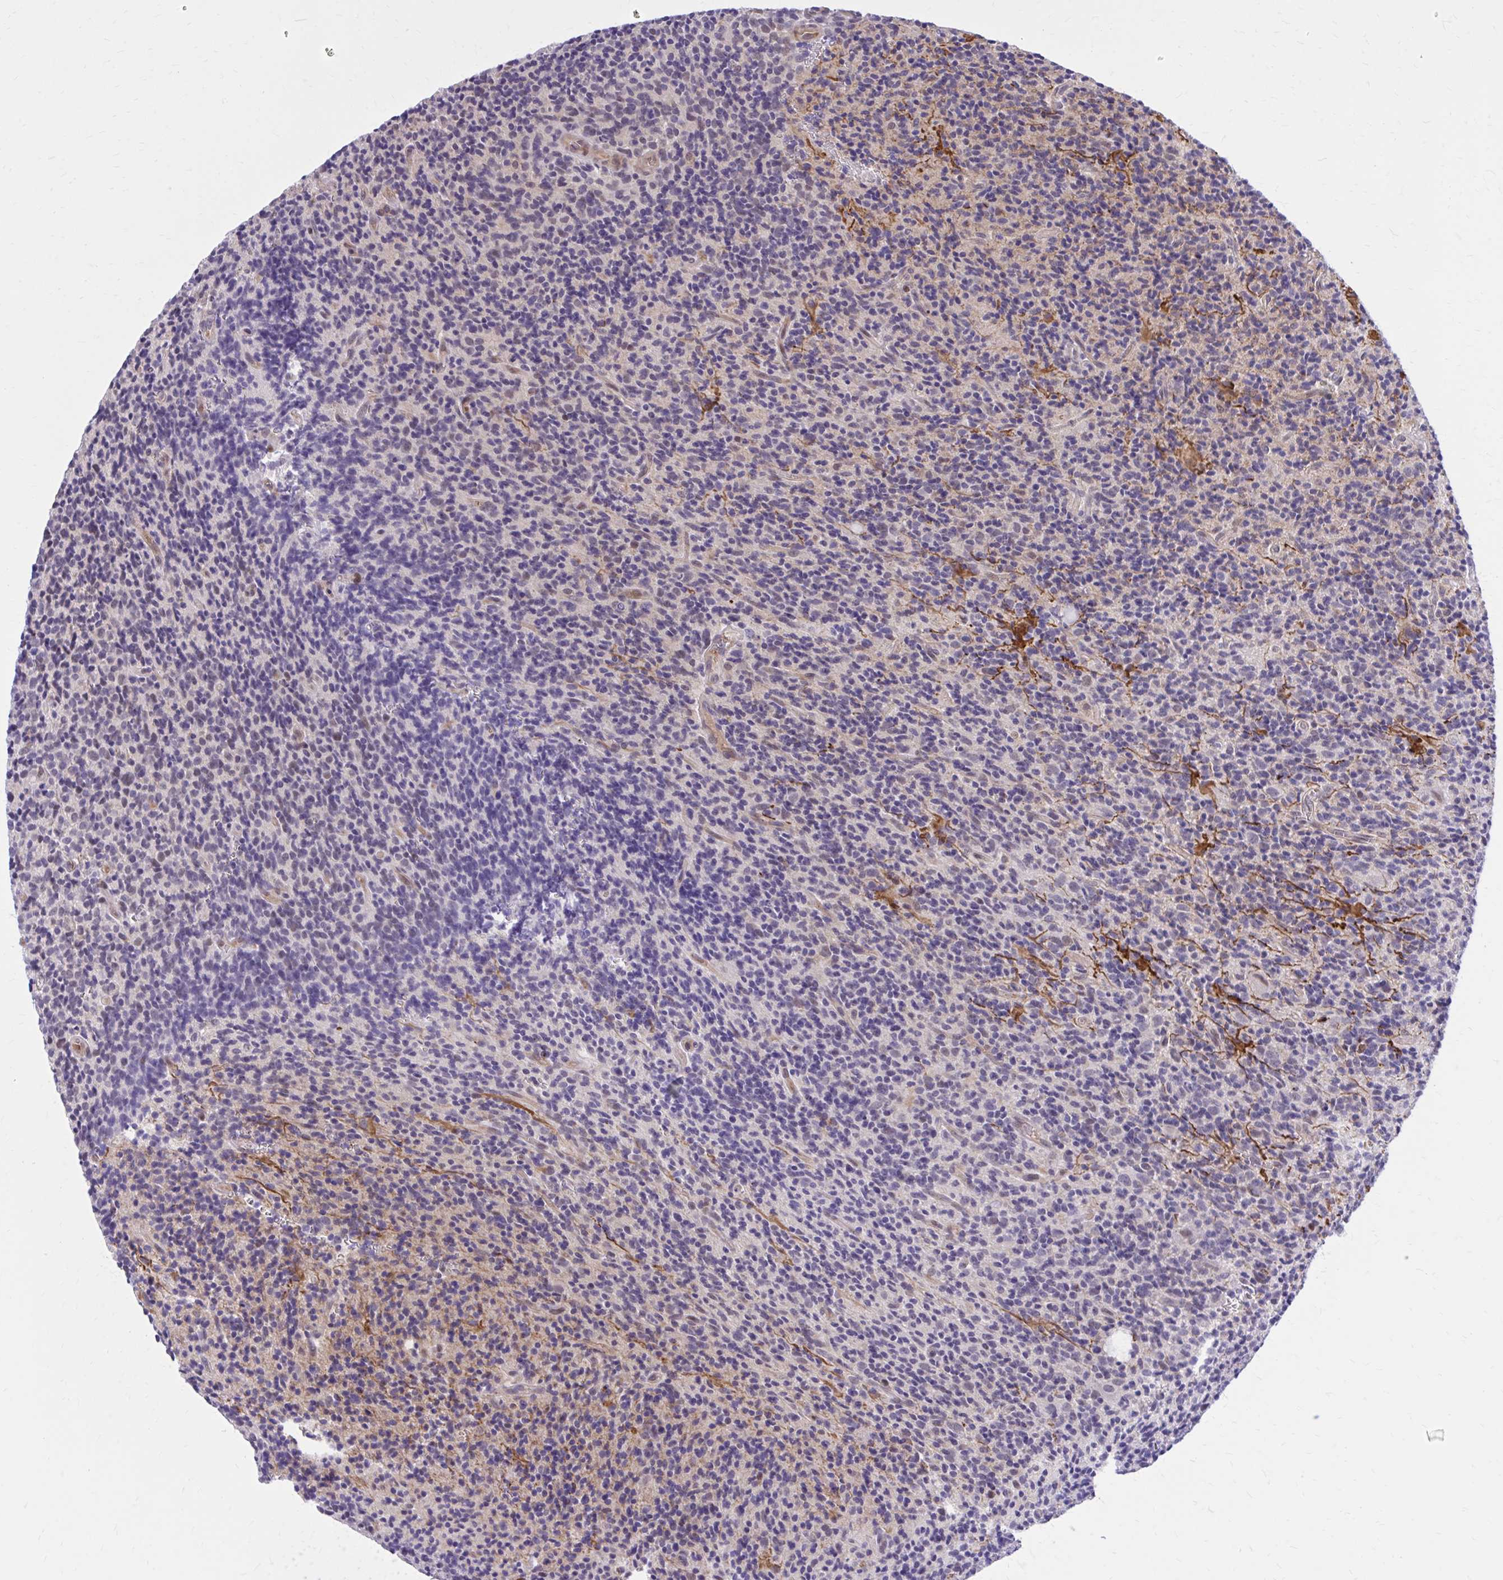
{"staining": {"intensity": "weak", "quantity": "<25%", "location": "nuclear"}, "tissue": "glioma", "cell_type": "Tumor cells", "image_type": "cancer", "snomed": [{"axis": "morphology", "description": "Glioma, malignant, High grade"}, {"axis": "topography", "description": "Brain"}], "caption": "High magnification brightfield microscopy of glioma stained with DAB (brown) and counterstained with hematoxylin (blue): tumor cells show no significant positivity.", "gene": "ZBTB25", "patient": {"sex": "male", "age": 76}}